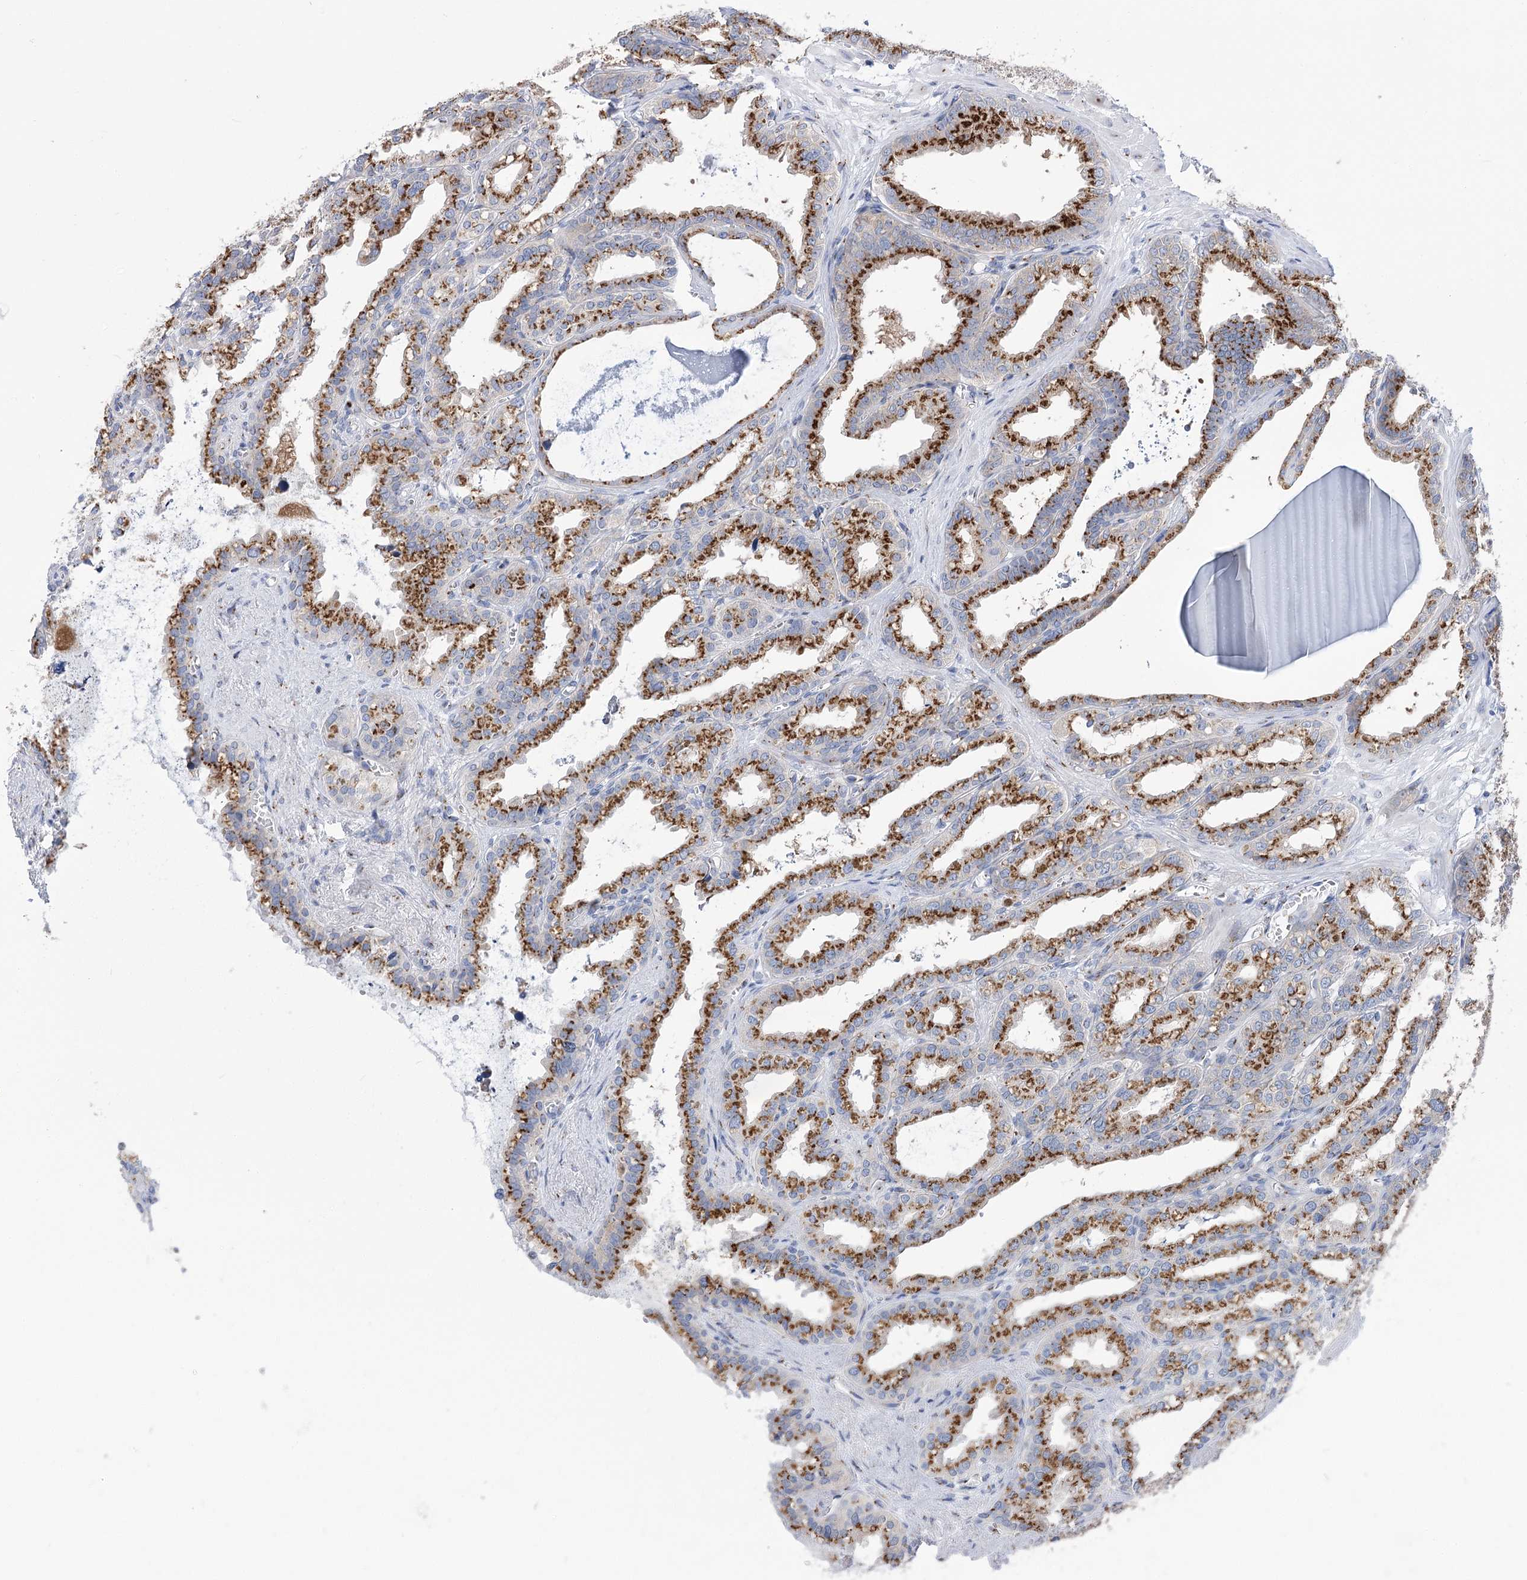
{"staining": {"intensity": "strong", "quantity": ">75%", "location": "cytoplasmic/membranous"}, "tissue": "seminal vesicle", "cell_type": "Glandular cells", "image_type": "normal", "snomed": [{"axis": "morphology", "description": "Normal tissue, NOS"}, {"axis": "topography", "description": "Prostate"}, {"axis": "topography", "description": "Seminal veicle"}], "caption": "About >75% of glandular cells in benign seminal vesicle reveal strong cytoplasmic/membranous protein positivity as visualized by brown immunohistochemical staining.", "gene": "TMEM165", "patient": {"sex": "male", "age": 51}}